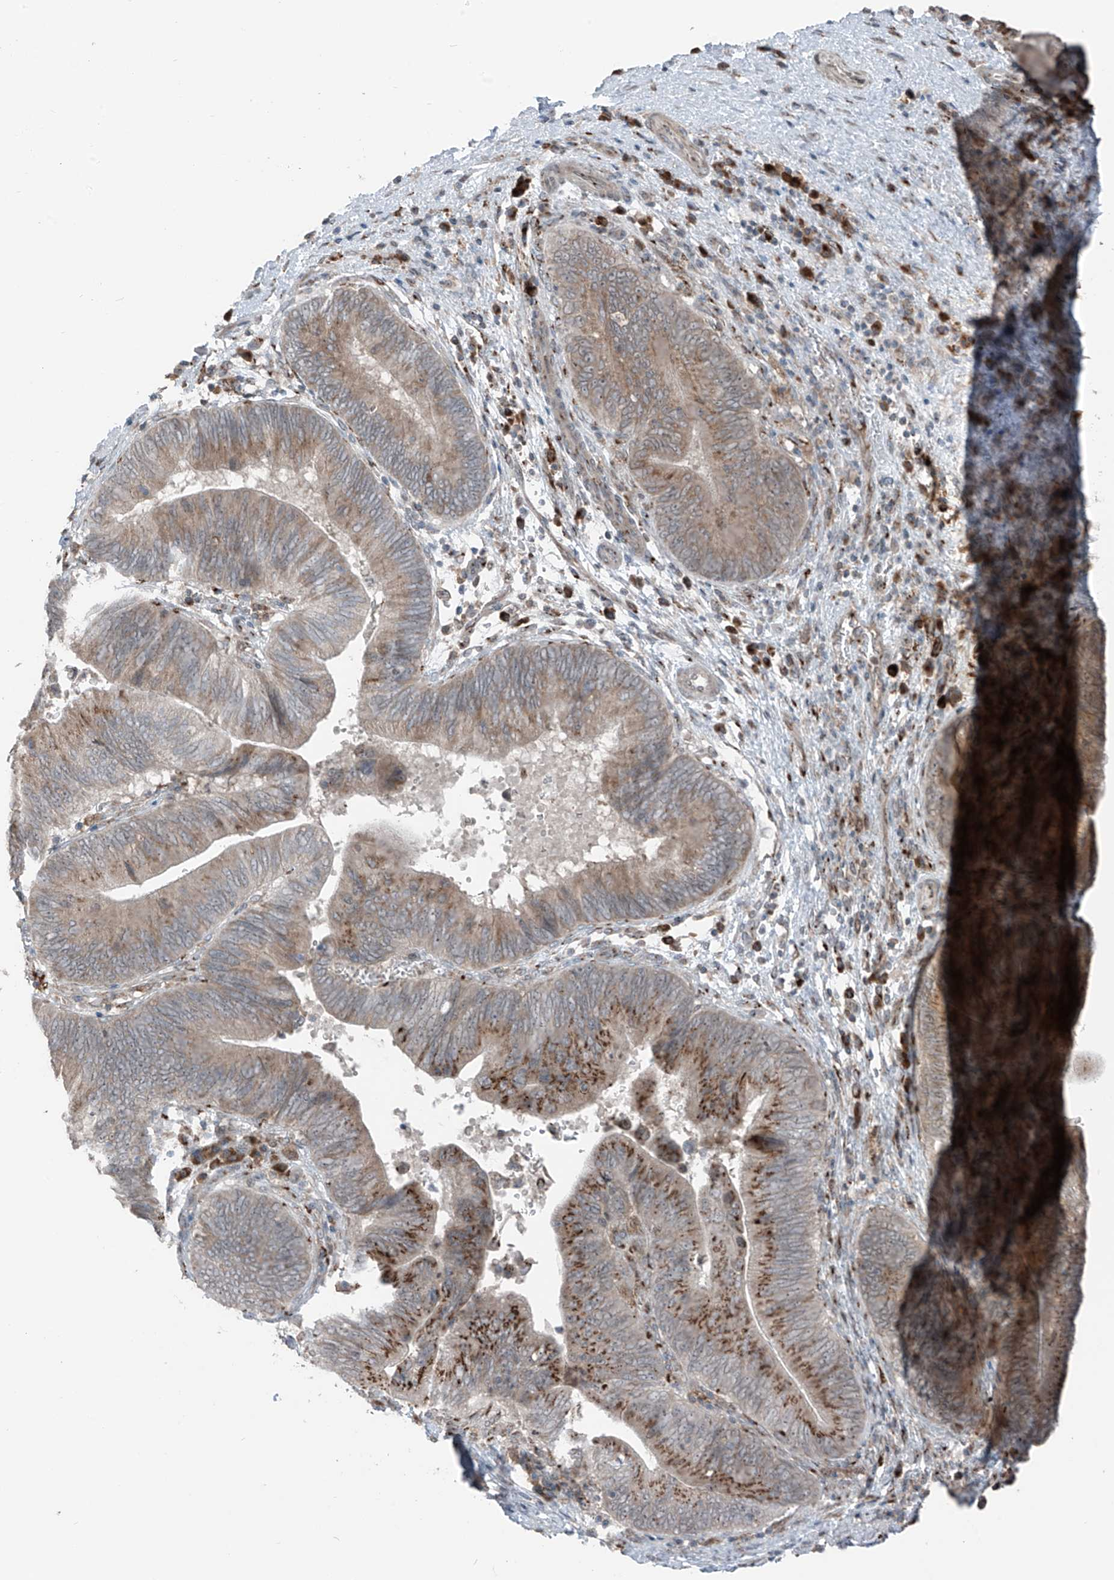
{"staining": {"intensity": "moderate", "quantity": ">75%", "location": "cytoplasmic/membranous"}, "tissue": "pancreatic cancer", "cell_type": "Tumor cells", "image_type": "cancer", "snomed": [{"axis": "morphology", "description": "Adenocarcinoma, NOS"}, {"axis": "topography", "description": "Pancreas"}], "caption": "DAB (3,3'-diaminobenzidine) immunohistochemical staining of pancreatic cancer (adenocarcinoma) displays moderate cytoplasmic/membranous protein positivity in about >75% of tumor cells.", "gene": "ERLEC1", "patient": {"sex": "male", "age": 63}}